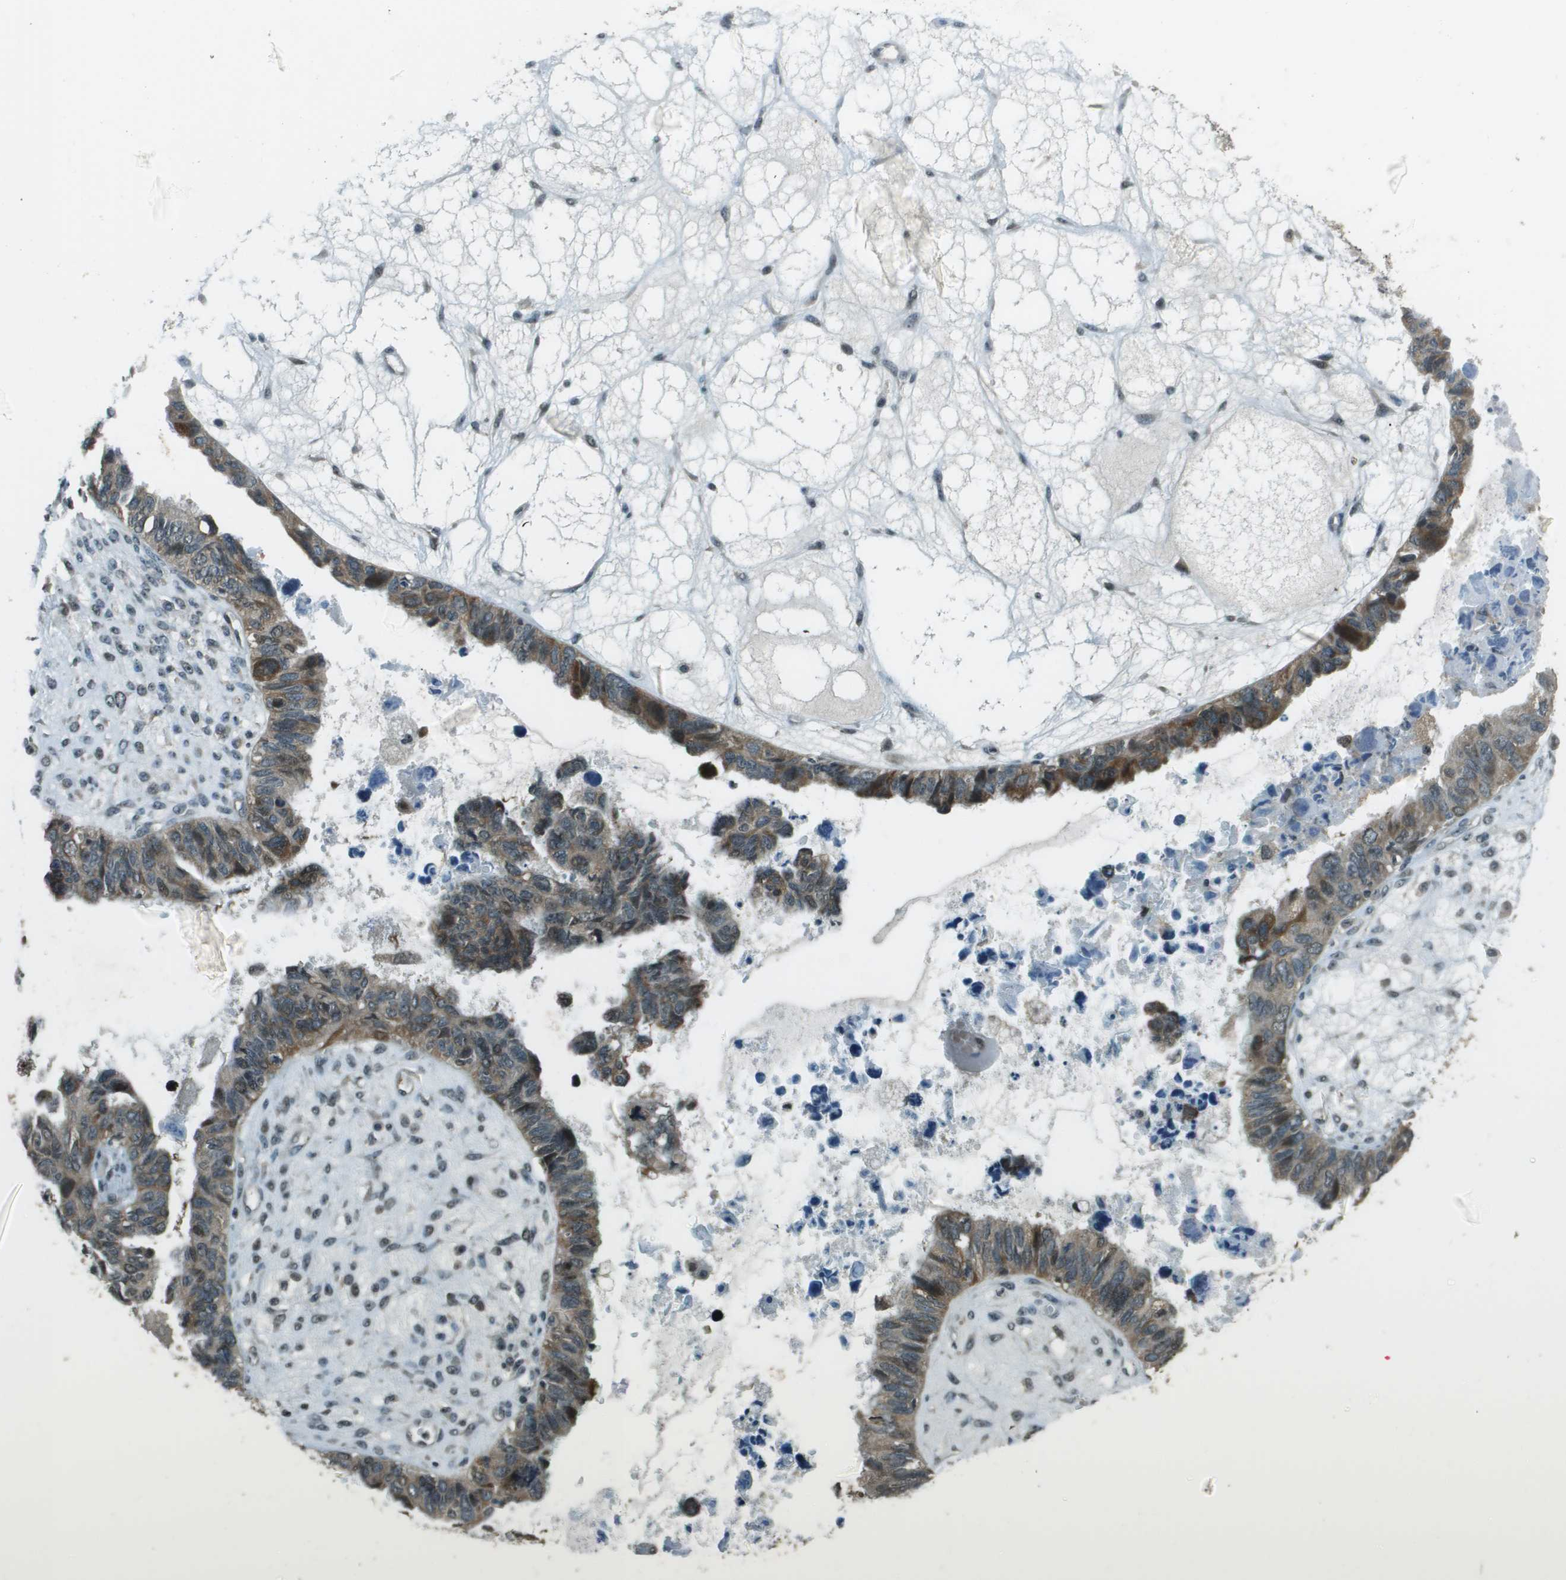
{"staining": {"intensity": "moderate", "quantity": ">75%", "location": "cytoplasmic/membranous"}, "tissue": "ovarian cancer", "cell_type": "Tumor cells", "image_type": "cancer", "snomed": [{"axis": "morphology", "description": "Cystadenocarcinoma, serous, NOS"}, {"axis": "topography", "description": "Ovary"}], "caption": "Ovarian cancer stained for a protein (brown) reveals moderate cytoplasmic/membranous positive staining in about >75% of tumor cells.", "gene": "SDC3", "patient": {"sex": "female", "age": 79}}